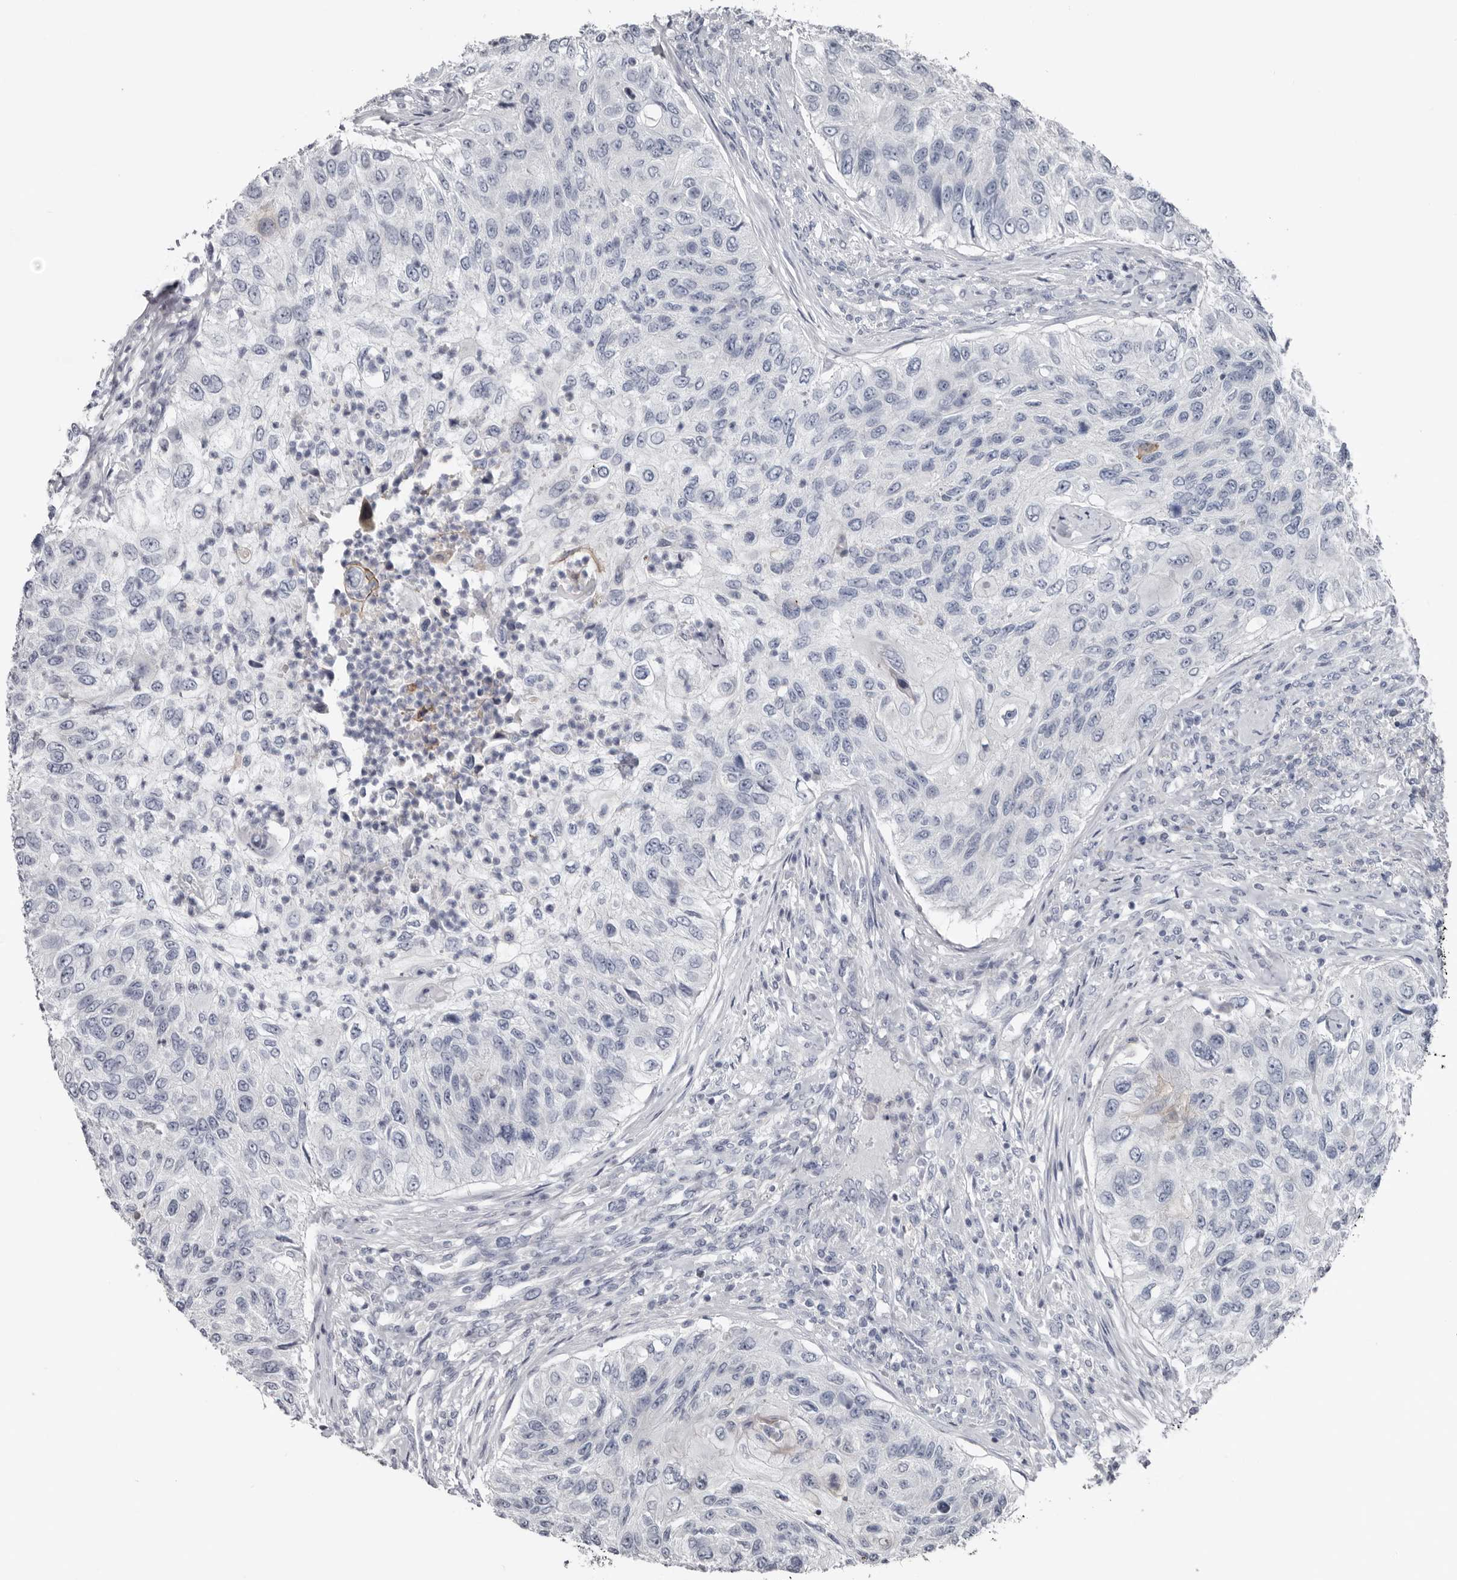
{"staining": {"intensity": "negative", "quantity": "none", "location": "none"}, "tissue": "urothelial cancer", "cell_type": "Tumor cells", "image_type": "cancer", "snomed": [{"axis": "morphology", "description": "Urothelial carcinoma, High grade"}, {"axis": "topography", "description": "Urinary bladder"}], "caption": "A photomicrograph of human urothelial cancer is negative for staining in tumor cells.", "gene": "FABP7", "patient": {"sex": "female", "age": 60}}